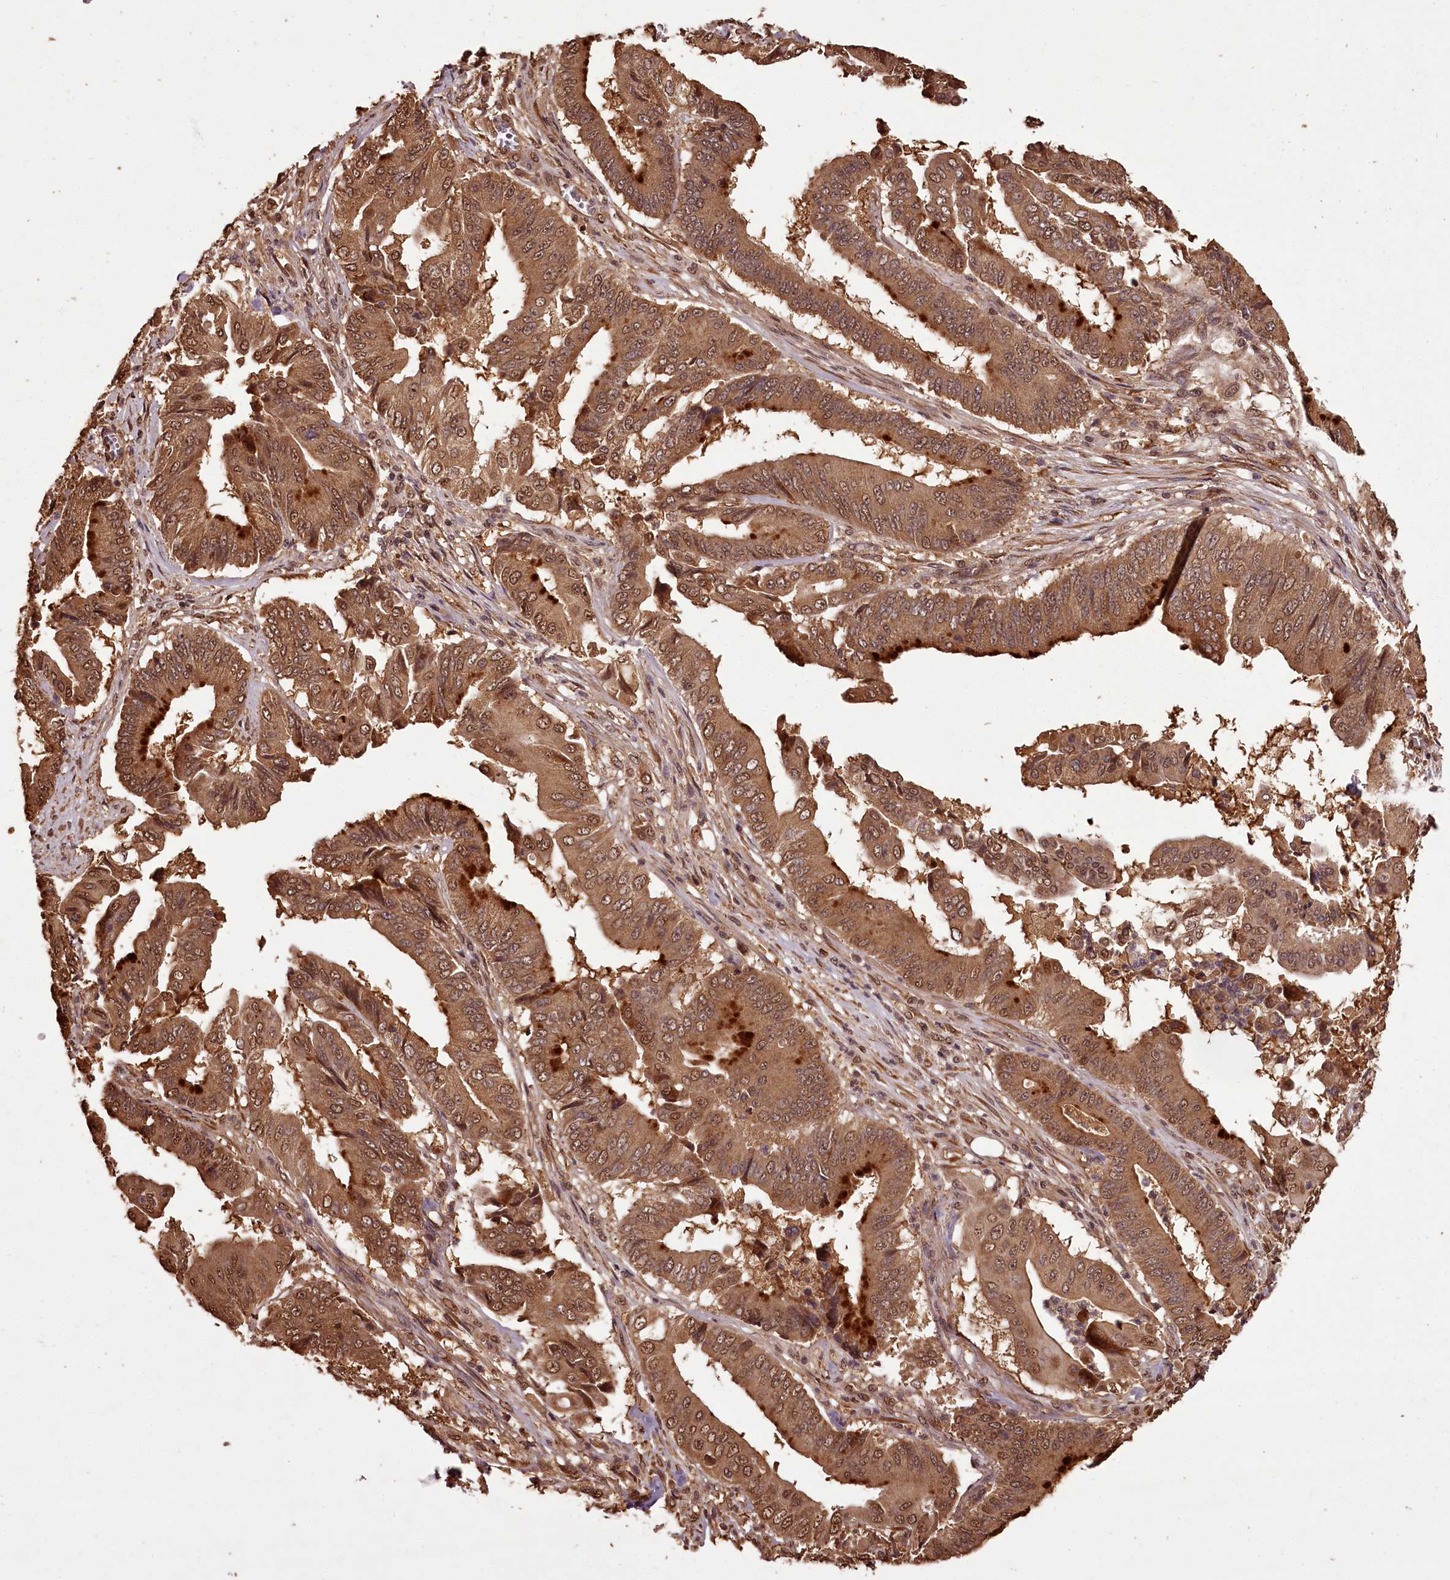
{"staining": {"intensity": "moderate", "quantity": ">75%", "location": "cytoplasmic/membranous,nuclear"}, "tissue": "pancreatic cancer", "cell_type": "Tumor cells", "image_type": "cancer", "snomed": [{"axis": "morphology", "description": "Adenocarcinoma, NOS"}, {"axis": "topography", "description": "Pancreas"}], "caption": "A medium amount of moderate cytoplasmic/membranous and nuclear staining is present in about >75% of tumor cells in pancreatic adenocarcinoma tissue.", "gene": "NPRL2", "patient": {"sex": "female", "age": 77}}